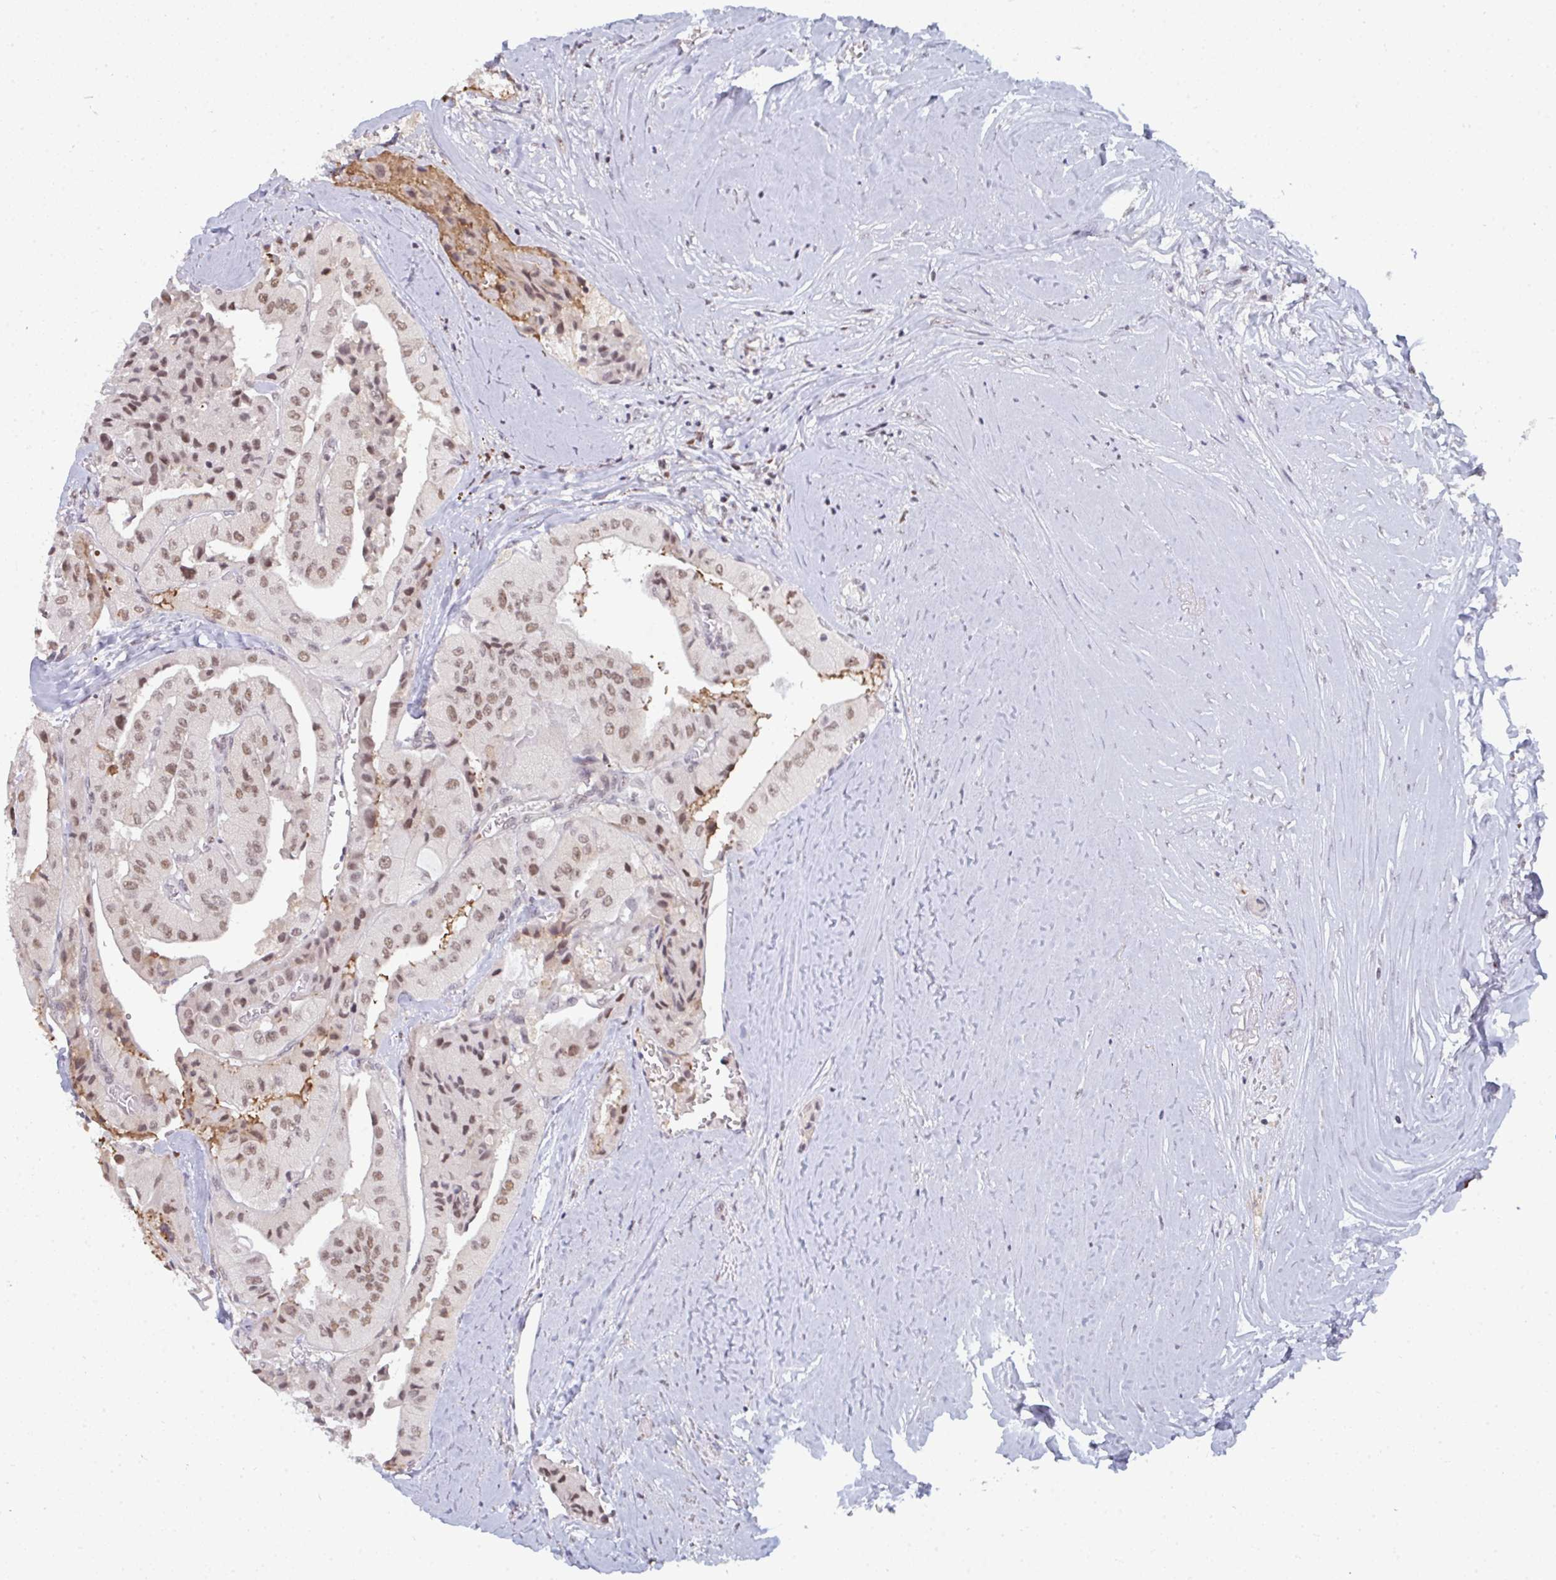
{"staining": {"intensity": "moderate", "quantity": ">75%", "location": "nuclear"}, "tissue": "thyroid cancer", "cell_type": "Tumor cells", "image_type": "cancer", "snomed": [{"axis": "morphology", "description": "Normal tissue, NOS"}, {"axis": "morphology", "description": "Papillary adenocarcinoma, NOS"}, {"axis": "topography", "description": "Thyroid gland"}], "caption": "There is medium levels of moderate nuclear positivity in tumor cells of thyroid cancer (papillary adenocarcinoma), as demonstrated by immunohistochemical staining (brown color).", "gene": "ATF1", "patient": {"sex": "female", "age": 59}}